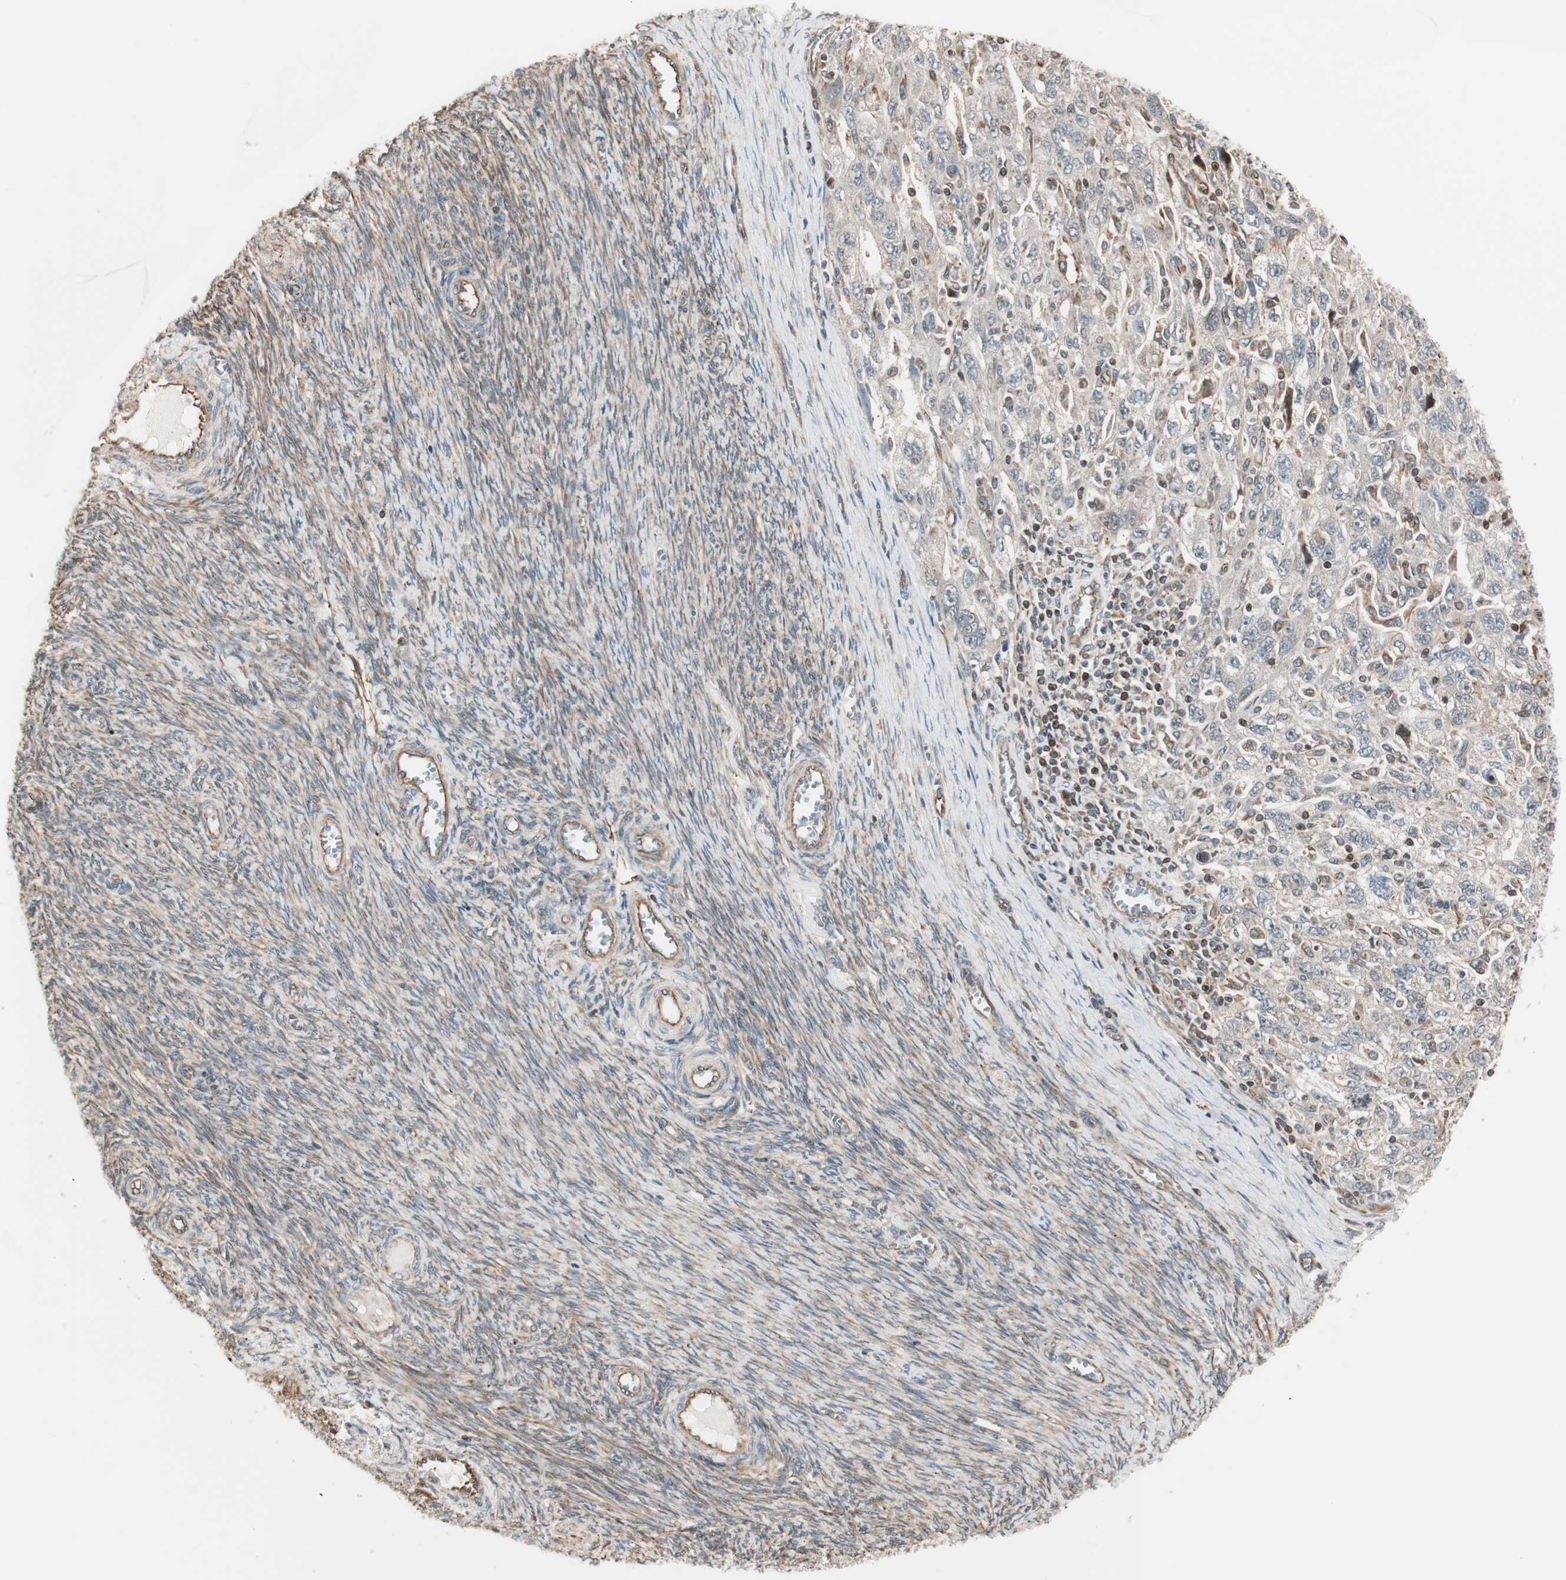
{"staining": {"intensity": "weak", "quantity": "<25%", "location": "cytoplasmic/membranous"}, "tissue": "ovarian cancer", "cell_type": "Tumor cells", "image_type": "cancer", "snomed": [{"axis": "morphology", "description": "Carcinoma, NOS"}, {"axis": "morphology", "description": "Cystadenocarcinoma, serous, NOS"}, {"axis": "topography", "description": "Ovary"}], "caption": "A high-resolution histopathology image shows IHC staining of ovarian cancer (serous cystadenocarcinoma), which demonstrates no significant expression in tumor cells.", "gene": "MAD2L2", "patient": {"sex": "female", "age": 69}}